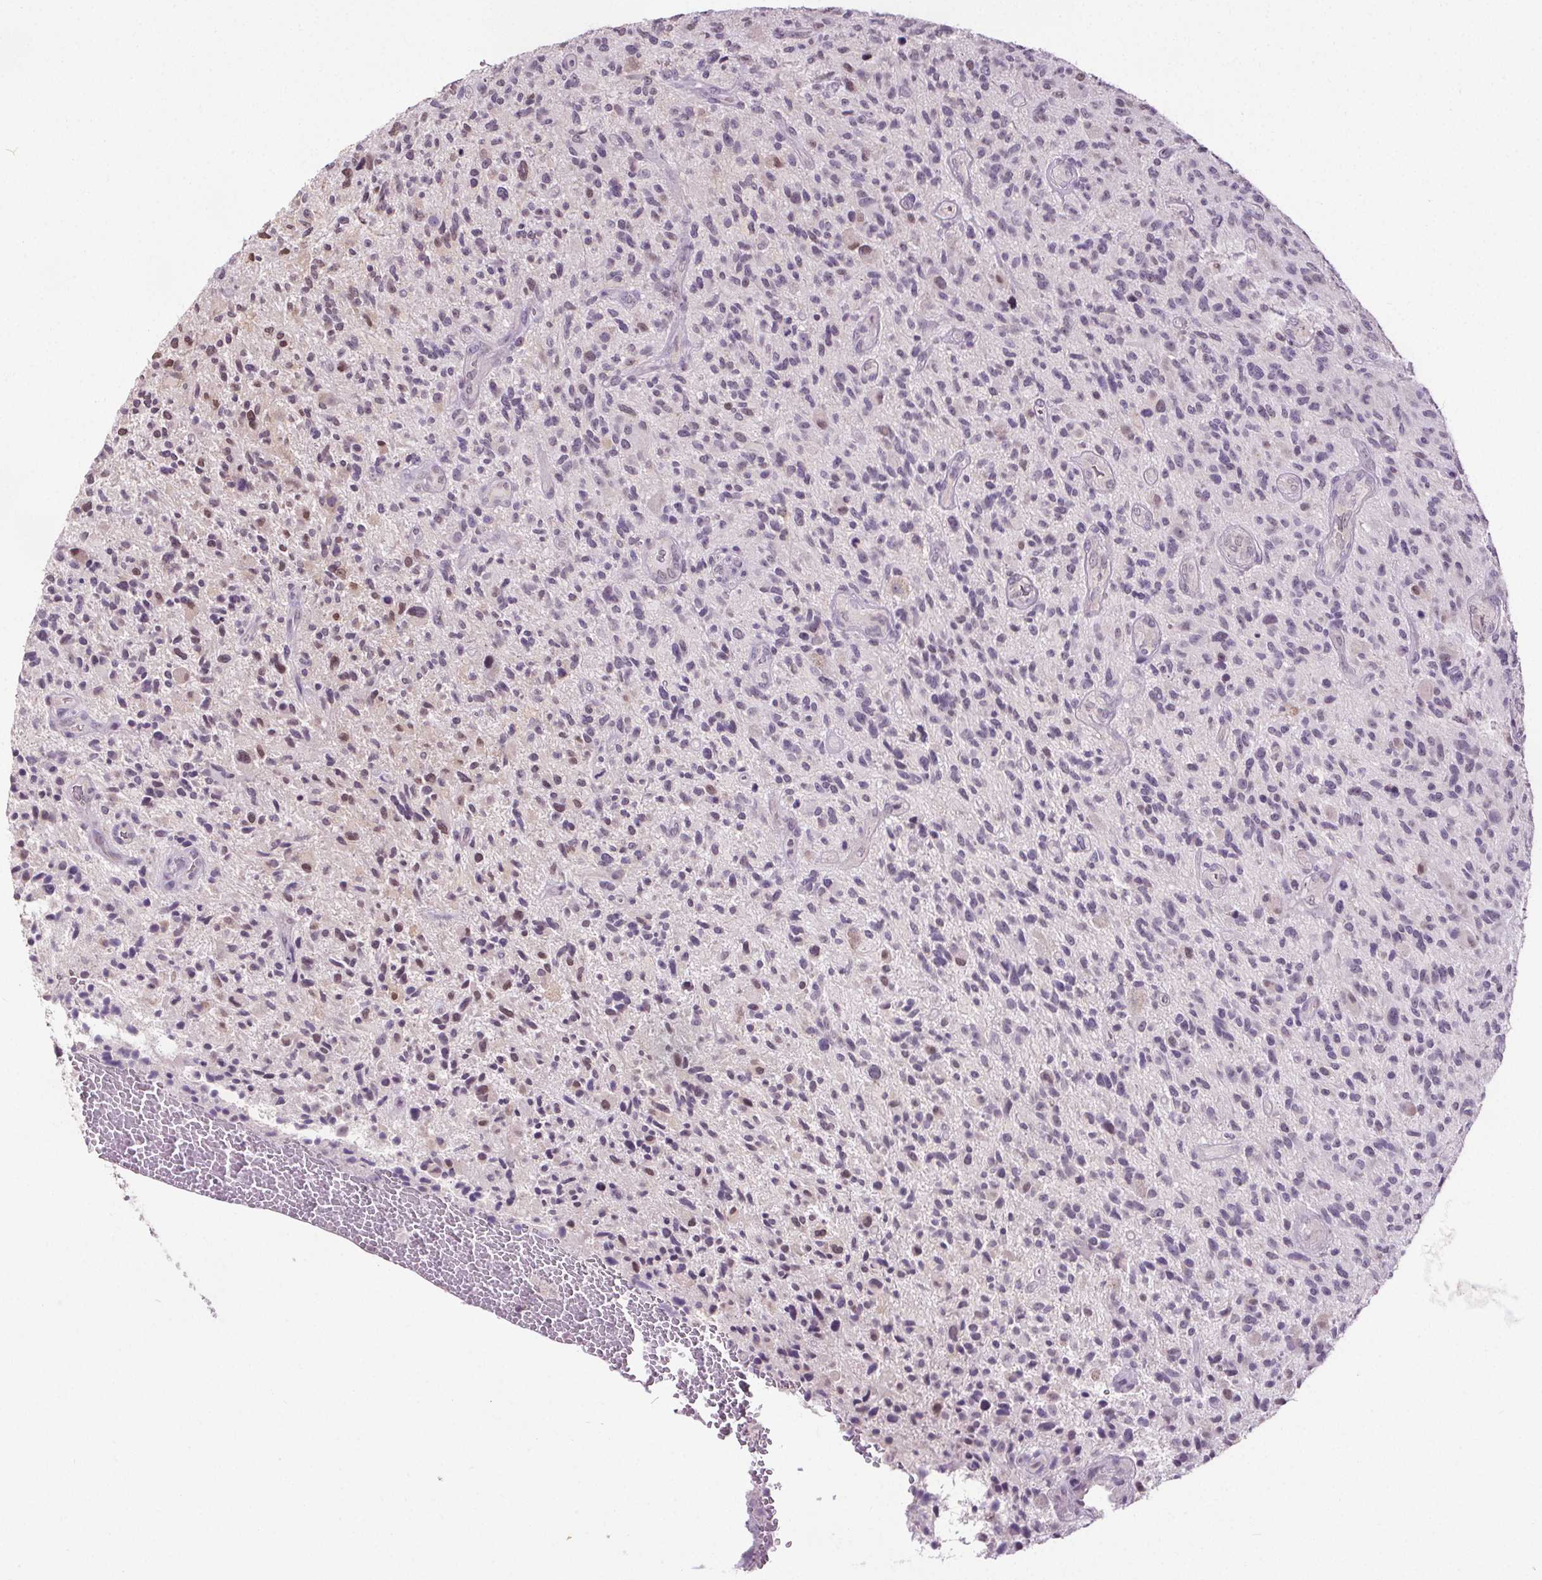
{"staining": {"intensity": "negative", "quantity": "none", "location": "none"}, "tissue": "glioma", "cell_type": "Tumor cells", "image_type": "cancer", "snomed": [{"axis": "morphology", "description": "Glioma, malignant, High grade"}, {"axis": "topography", "description": "Brain"}], "caption": "Immunohistochemical staining of human glioma reveals no significant staining in tumor cells. (DAB immunohistochemistry visualized using brightfield microscopy, high magnification).", "gene": "SLC2A9", "patient": {"sex": "male", "age": 47}}